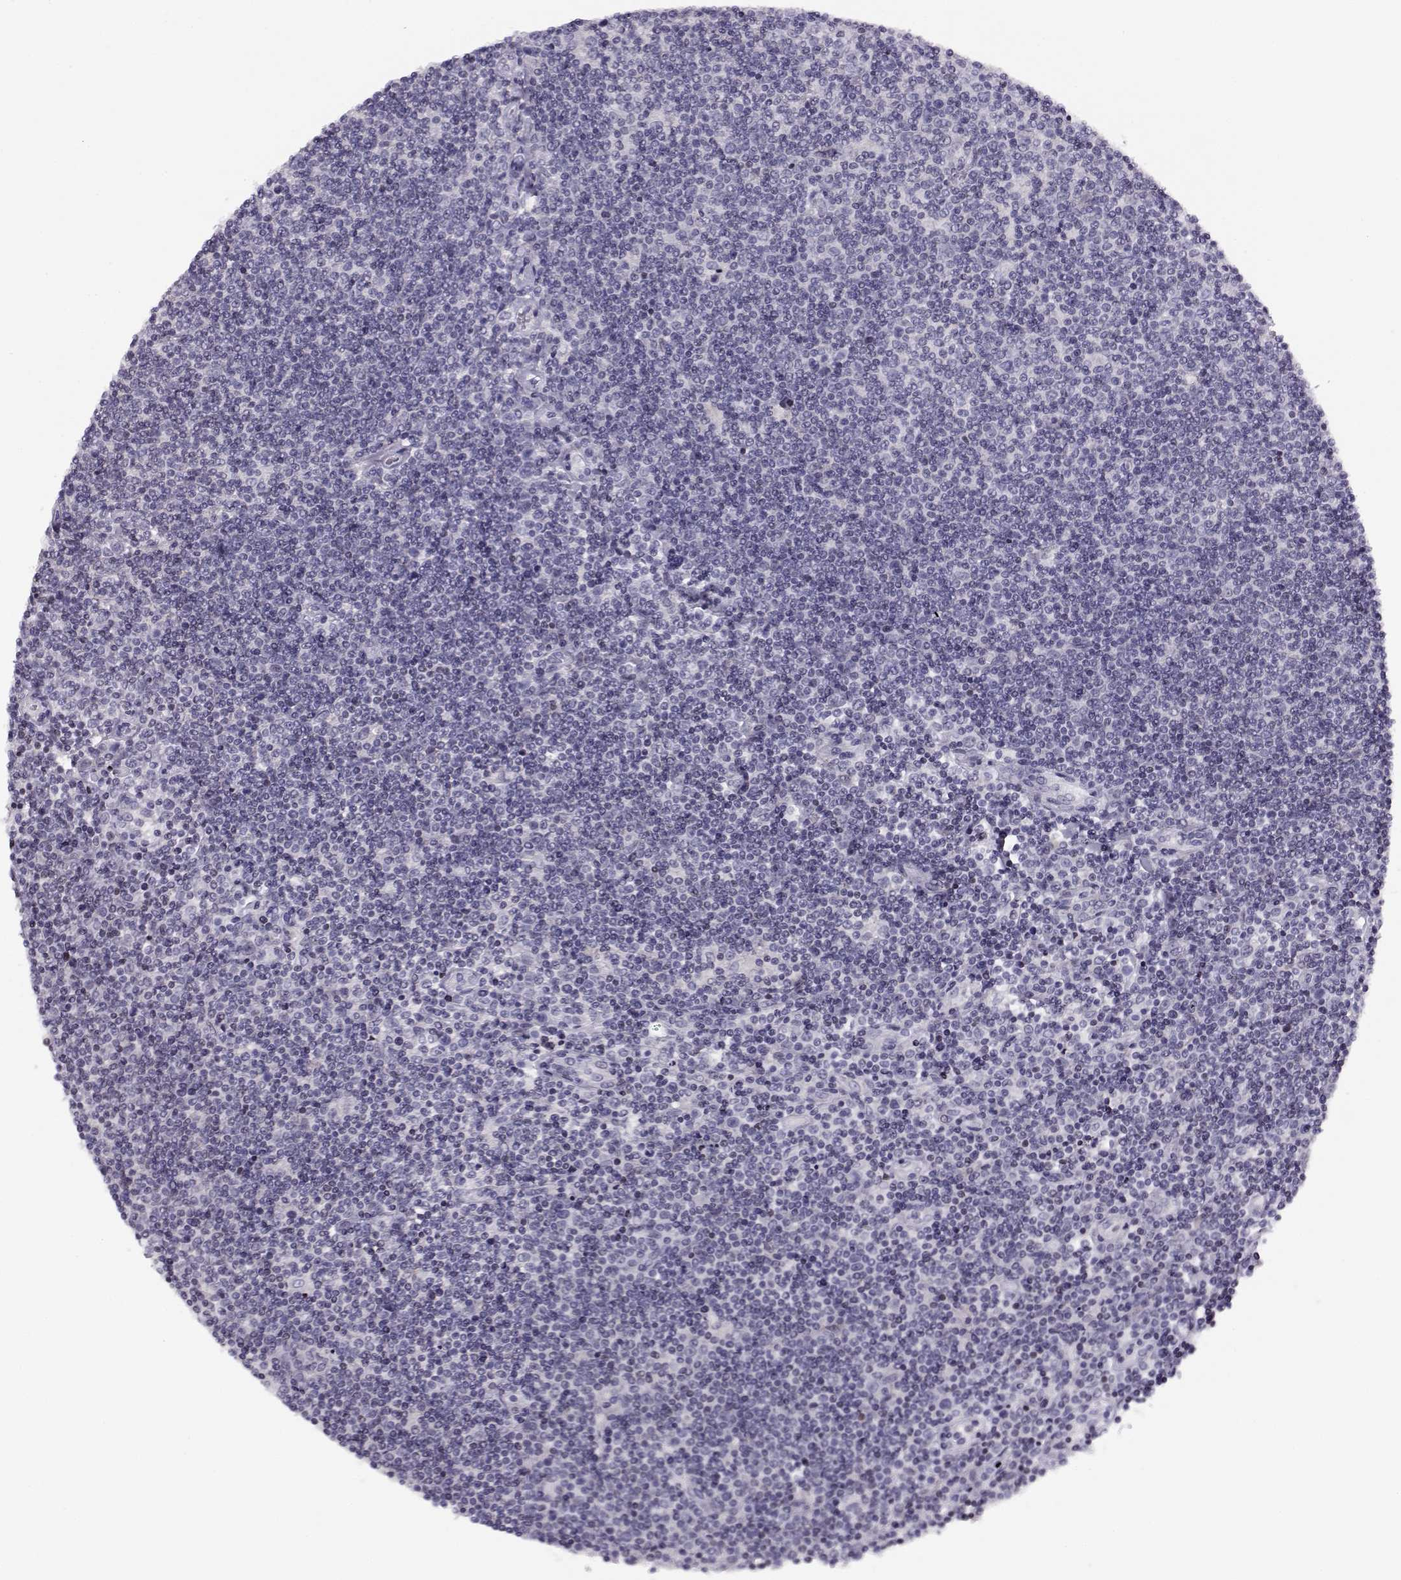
{"staining": {"intensity": "negative", "quantity": "none", "location": "none"}, "tissue": "lymphoma", "cell_type": "Tumor cells", "image_type": "cancer", "snomed": [{"axis": "morphology", "description": "Hodgkin's disease, NOS"}, {"axis": "topography", "description": "Lymph node"}], "caption": "Human lymphoma stained for a protein using immunohistochemistry (IHC) demonstrates no expression in tumor cells.", "gene": "CRX", "patient": {"sex": "male", "age": 40}}